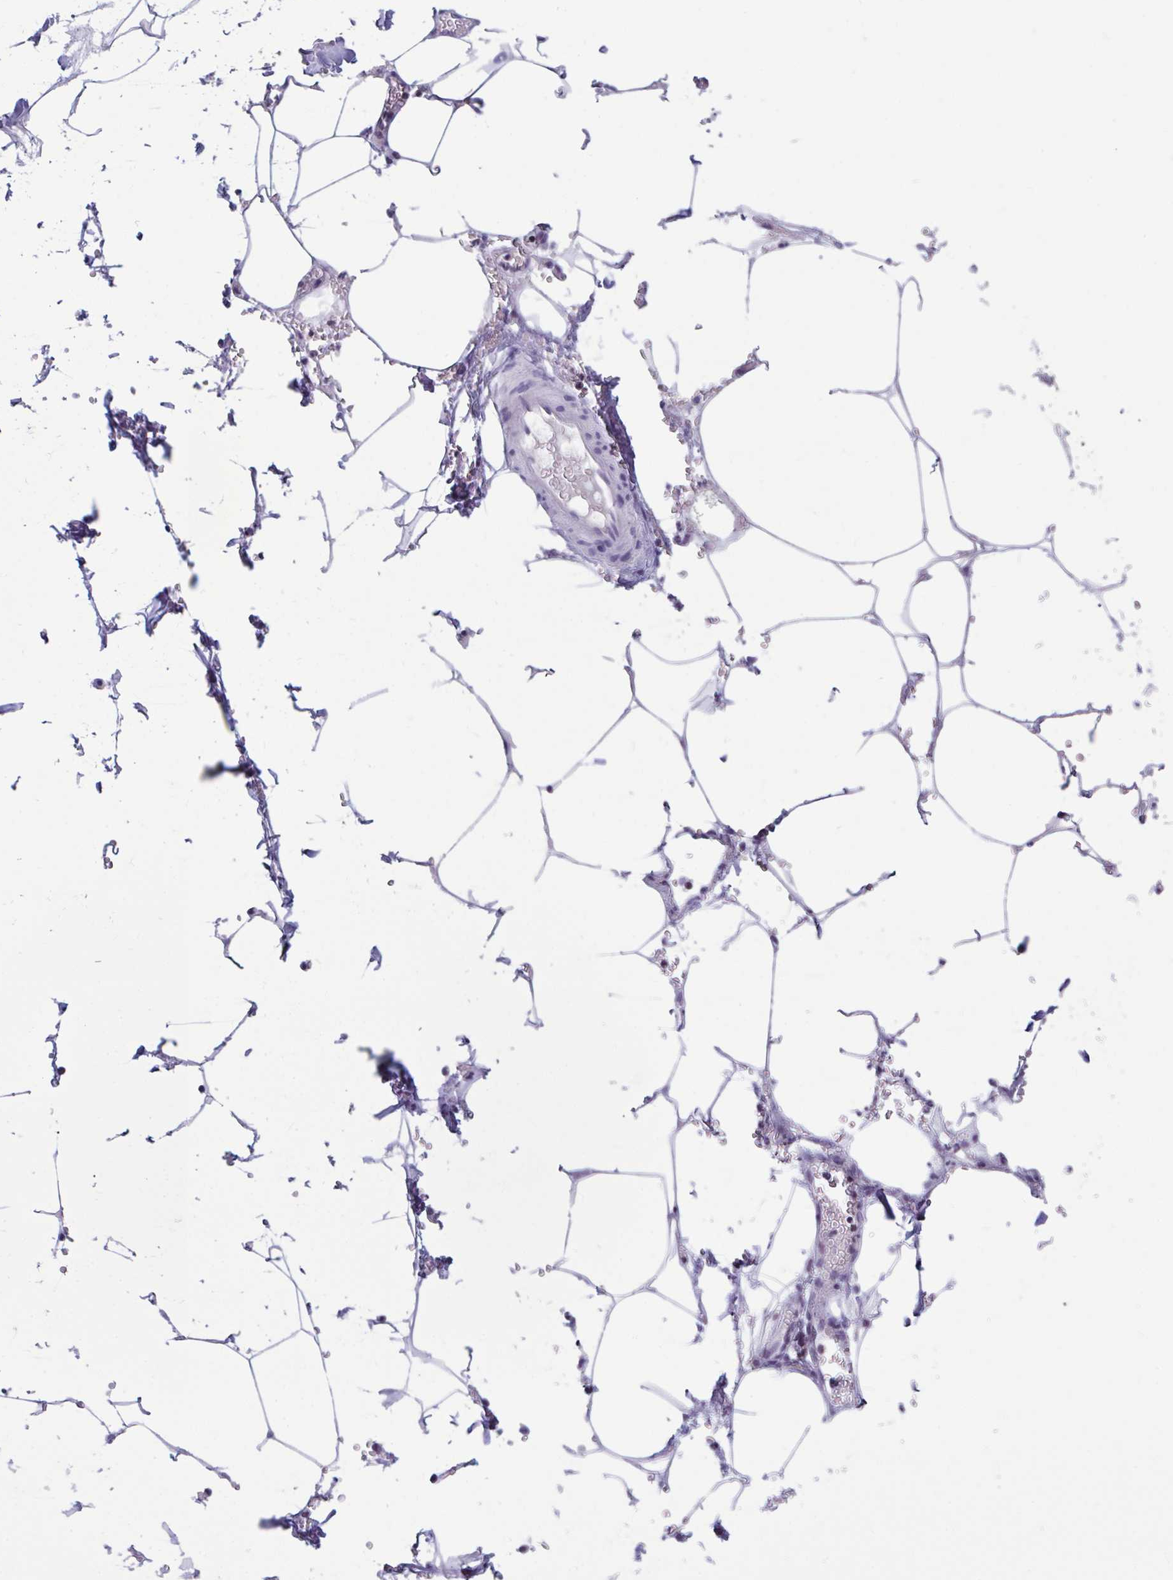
{"staining": {"intensity": "negative", "quantity": "none", "location": "none"}, "tissue": "adipose tissue", "cell_type": "Adipocytes", "image_type": "normal", "snomed": [{"axis": "morphology", "description": "Normal tissue, NOS"}, {"axis": "topography", "description": "Urinary bladder"}, {"axis": "topography", "description": "Peripheral nerve tissue"}], "caption": "High power microscopy histopathology image of an IHC histopathology image of benign adipose tissue, revealing no significant positivity in adipocytes. The staining was performed using DAB to visualize the protein expression in brown, while the nuclei were stained in blue with hematoxylin (Magnification: 20x).", "gene": "SNX11", "patient": {"sex": "male", "age": 55}}